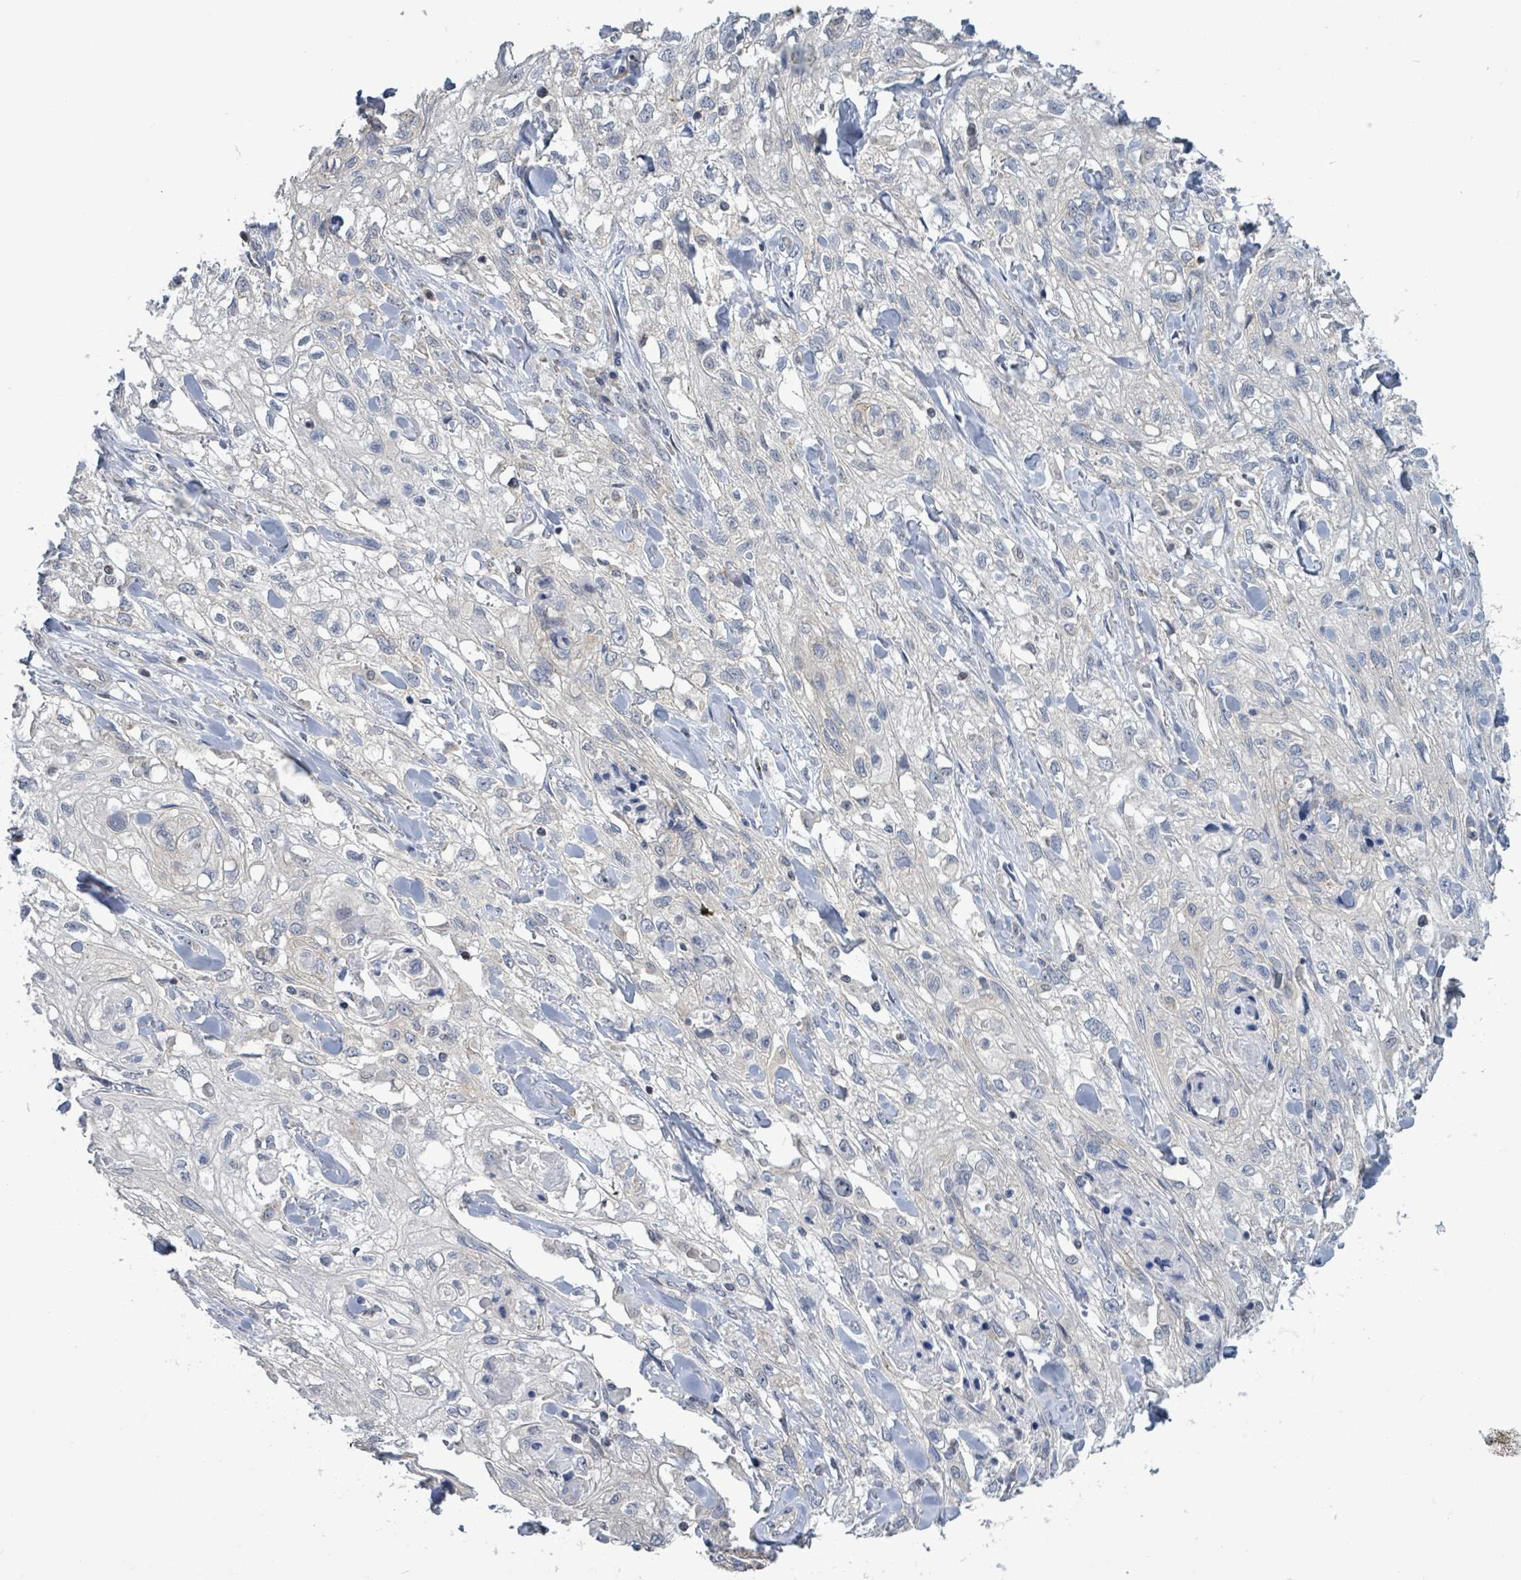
{"staining": {"intensity": "negative", "quantity": "none", "location": "none"}, "tissue": "skin cancer", "cell_type": "Tumor cells", "image_type": "cancer", "snomed": [{"axis": "morphology", "description": "Squamous cell carcinoma, NOS"}, {"axis": "topography", "description": "Skin"}, {"axis": "topography", "description": "Vulva"}], "caption": "The histopathology image displays no significant expression in tumor cells of skin squamous cell carcinoma.", "gene": "COQ10B", "patient": {"sex": "female", "age": 86}}